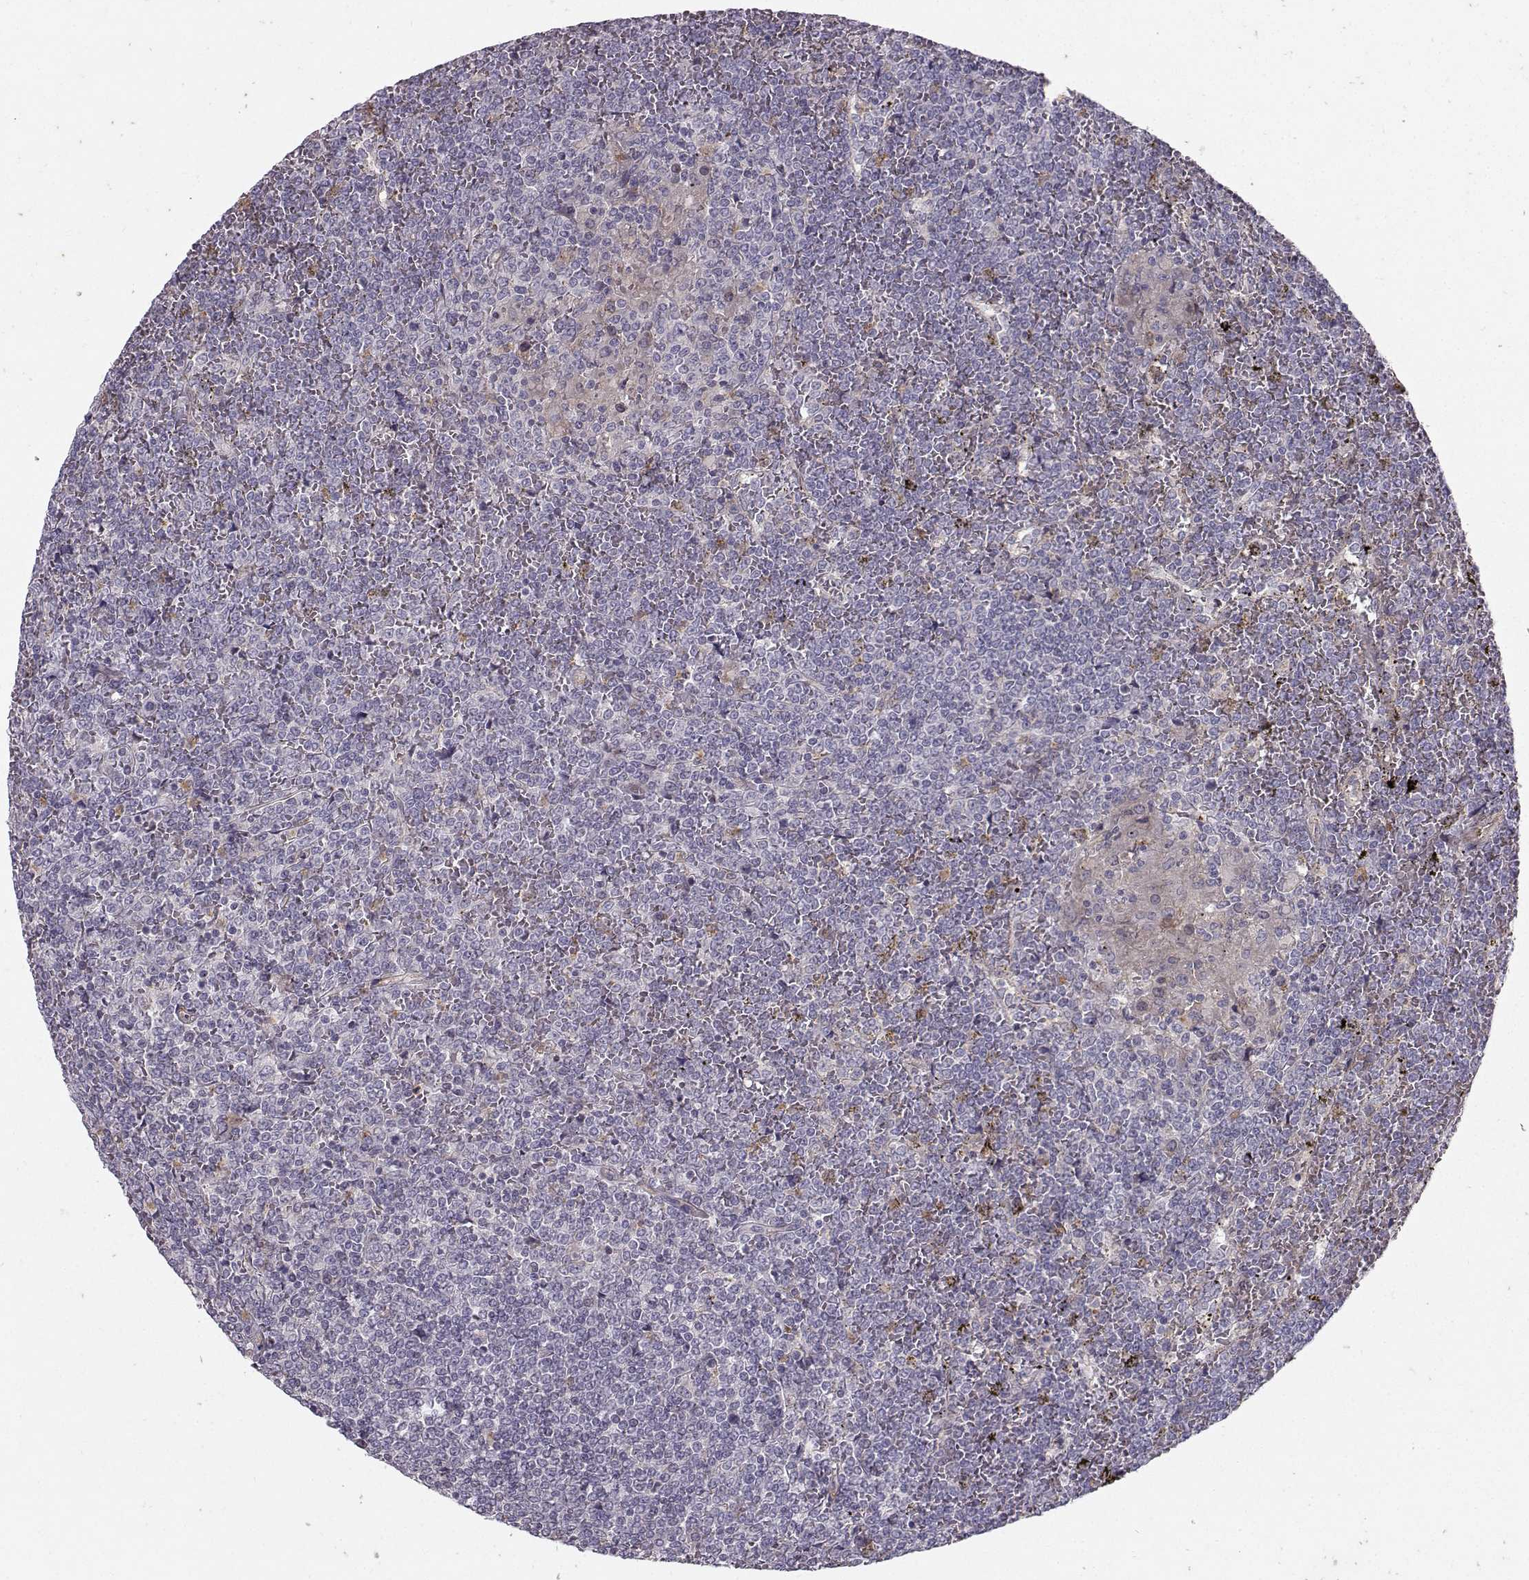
{"staining": {"intensity": "negative", "quantity": "none", "location": "none"}, "tissue": "lymphoma", "cell_type": "Tumor cells", "image_type": "cancer", "snomed": [{"axis": "morphology", "description": "Malignant lymphoma, non-Hodgkin's type, Low grade"}, {"axis": "topography", "description": "Spleen"}], "caption": "Low-grade malignant lymphoma, non-Hodgkin's type was stained to show a protein in brown. There is no significant positivity in tumor cells. Nuclei are stained in blue.", "gene": "OPRD1", "patient": {"sex": "female", "age": 19}}